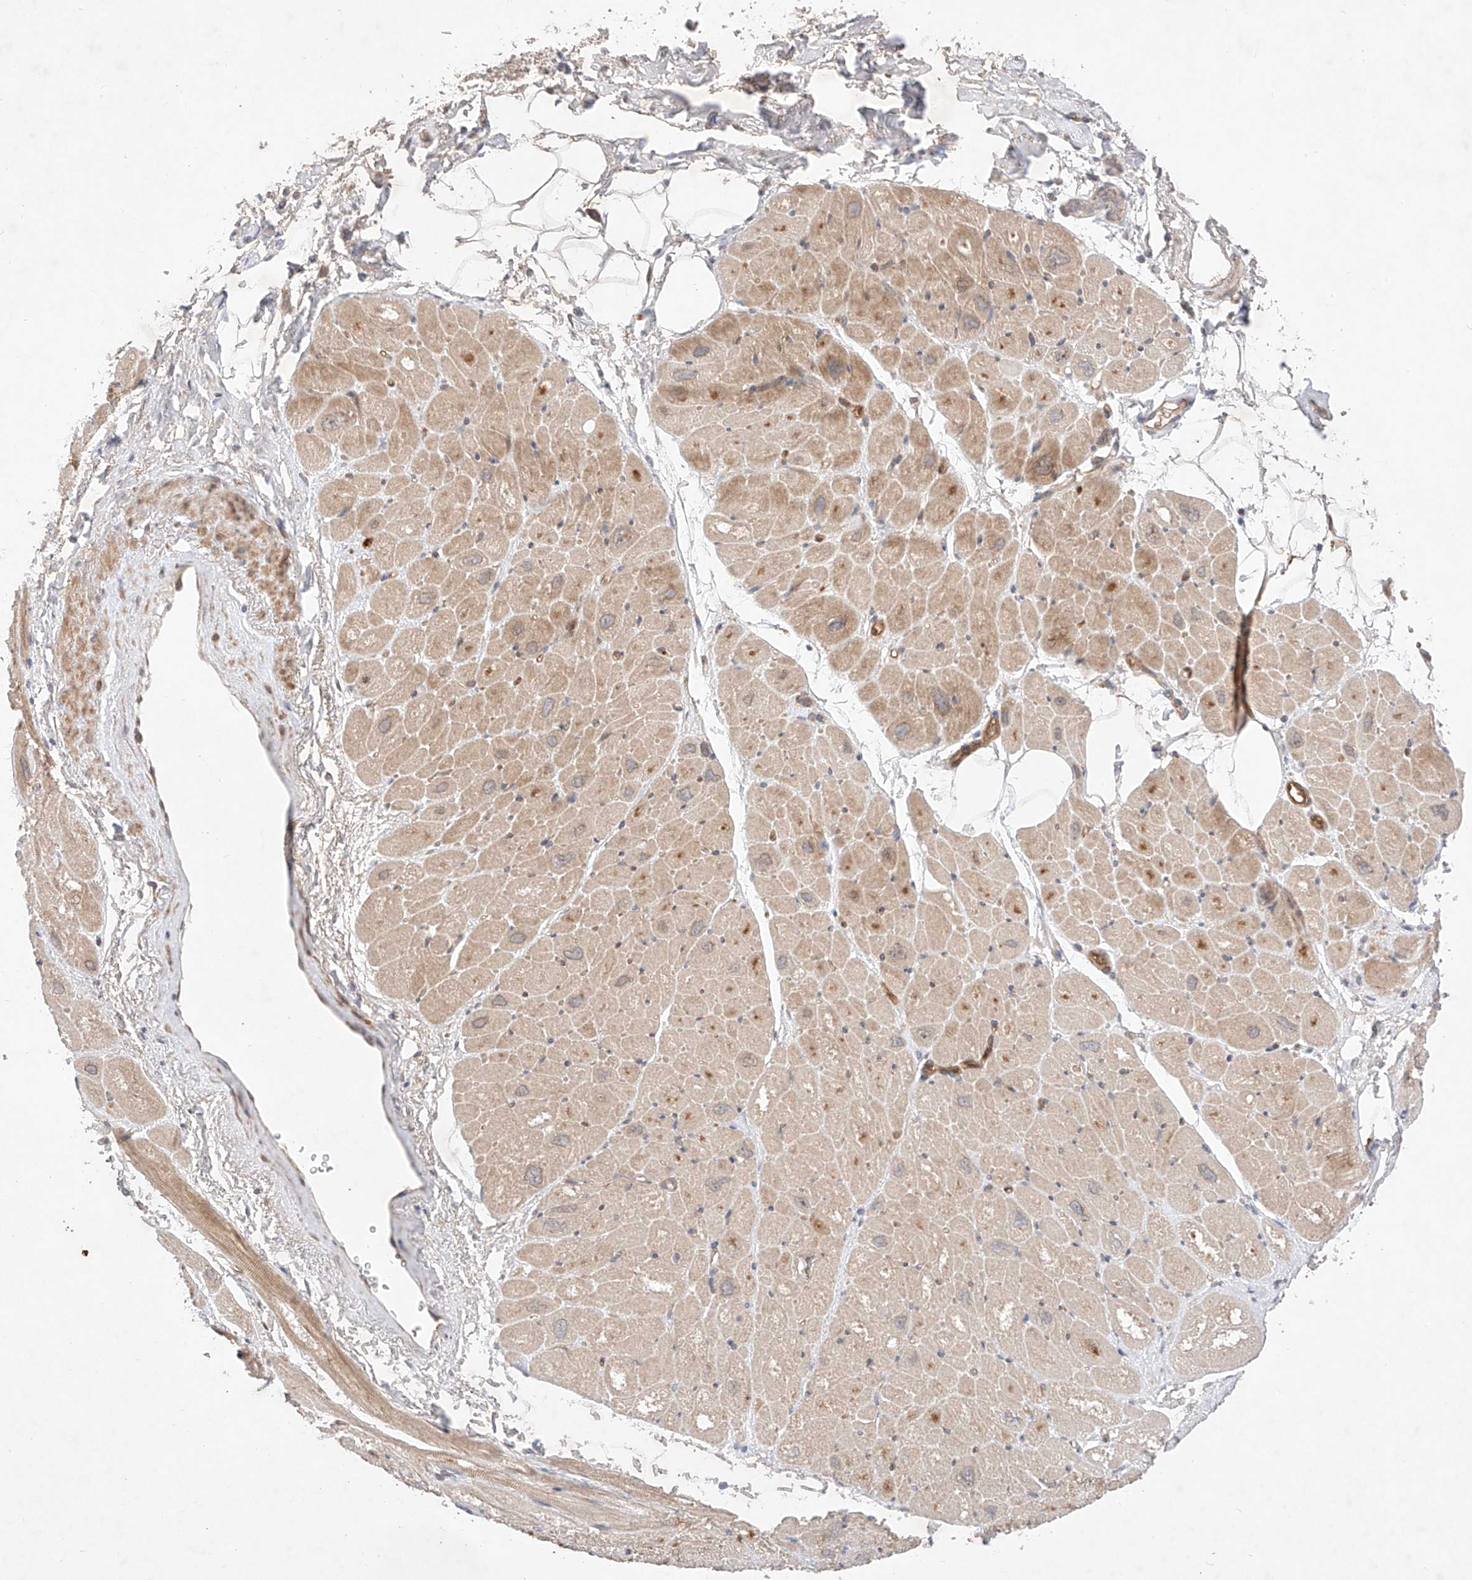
{"staining": {"intensity": "strong", "quantity": "<25%", "location": "cytoplasmic/membranous"}, "tissue": "heart muscle", "cell_type": "Cardiomyocytes", "image_type": "normal", "snomed": [{"axis": "morphology", "description": "Normal tissue, NOS"}, {"axis": "topography", "description": "Heart"}], "caption": "Immunohistochemical staining of benign heart muscle exhibits strong cytoplasmic/membranous protein expression in approximately <25% of cardiomyocytes.", "gene": "ZNF124", "patient": {"sex": "male", "age": 50}}